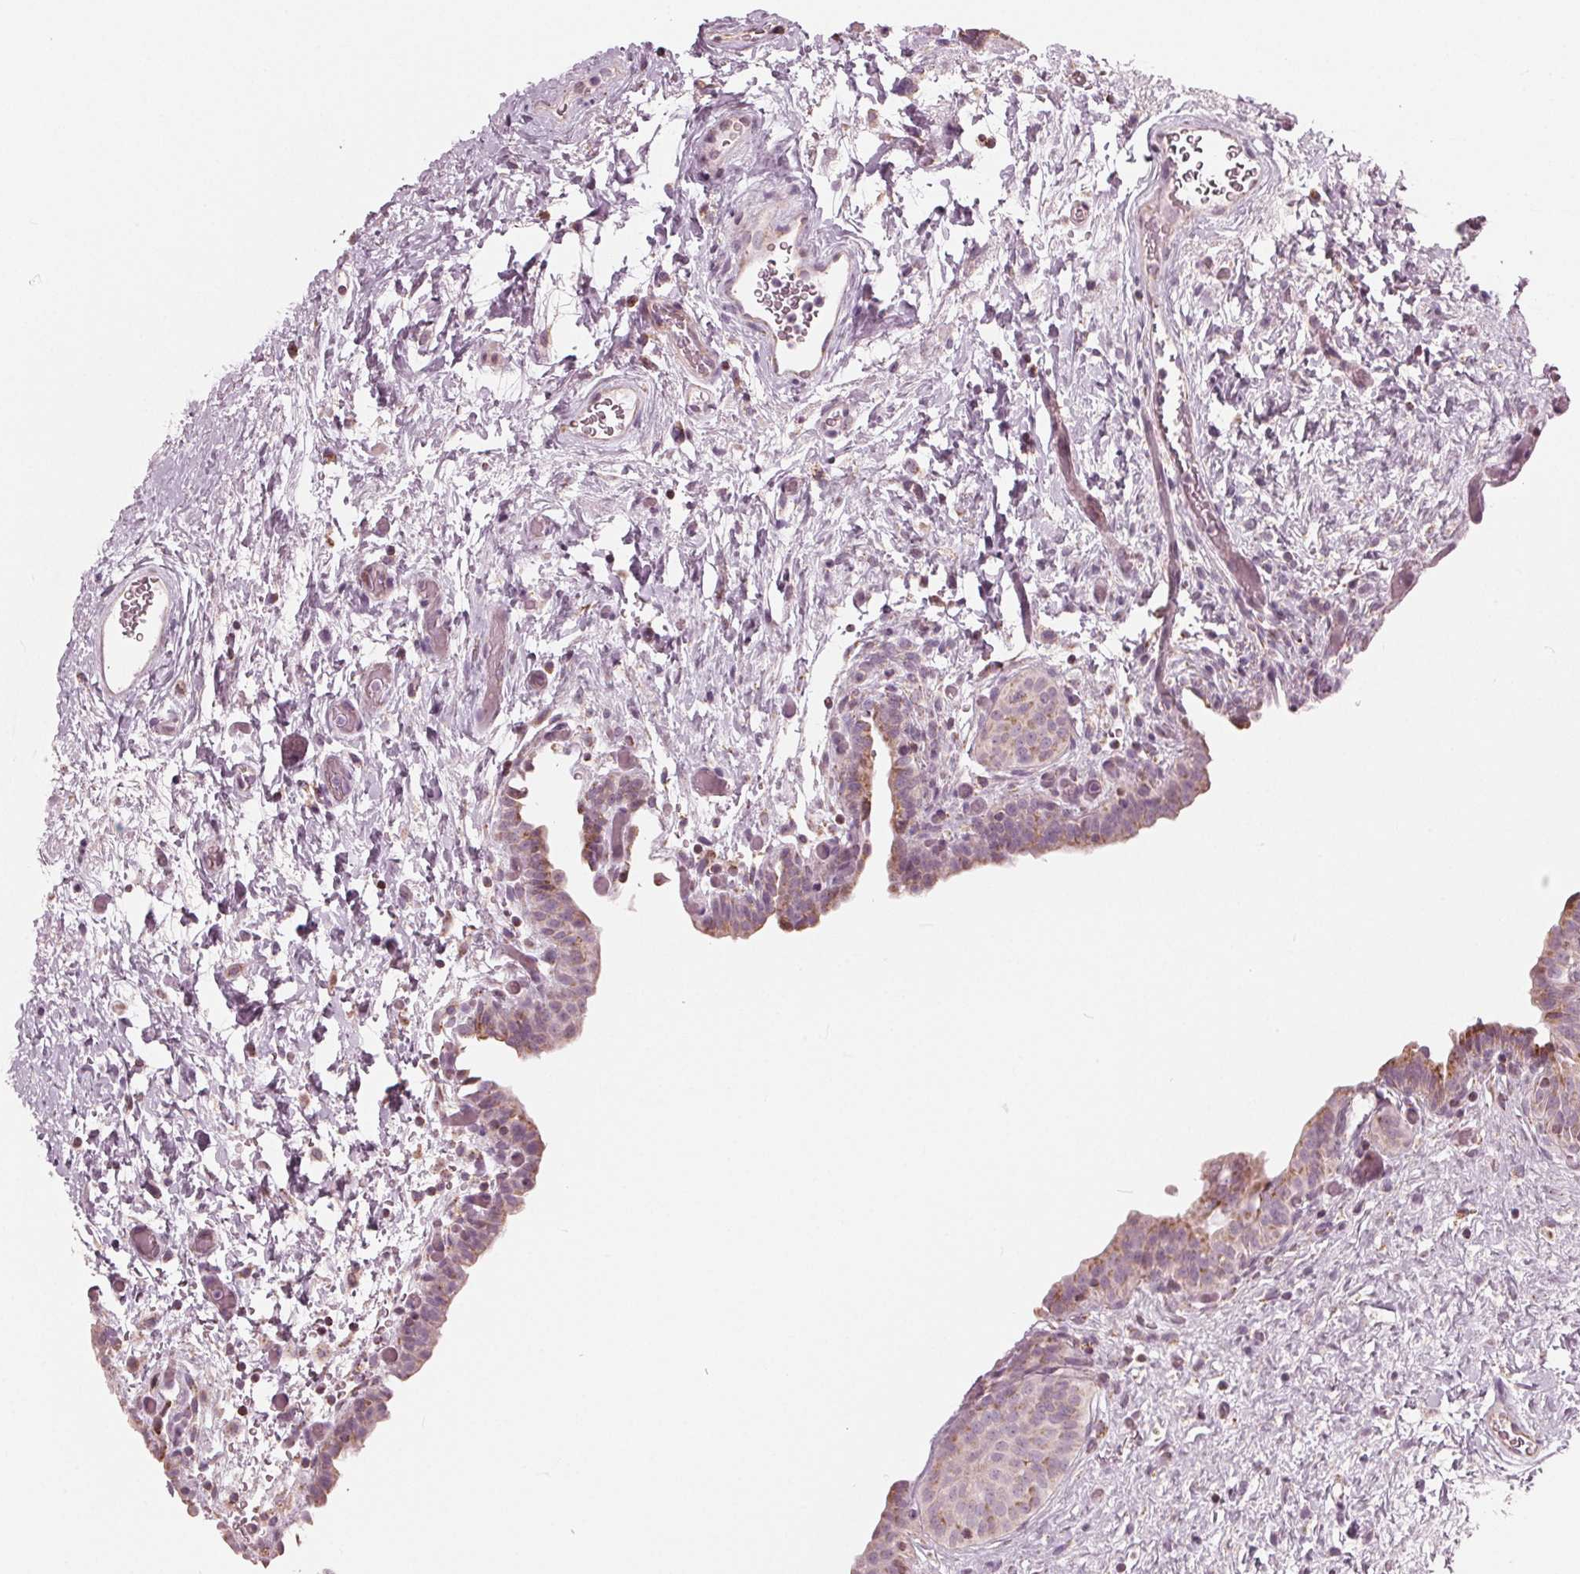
{"staining": {"intensity": "moderate", "quantity": "<25%", "location": "cytoplasmic/membranous"}, "tissue": "urinary bladder", "cell_type": "Urothelial cells", "image_type": "normal", "snomed": [{"axis": "morphology", "description": "Normal tissue, NOS"}, {"axis": "topography", "description": "Urinary bladder"}], "caption": "This image reveals immunohistochemistry staining of normal human urinary bladder, with low moderate cytoplasmic/membranous staining in approximately <25% of urothelial cells.", "gene": "DCAF4L2", "patient": {"sex": "male", "age": 69}}